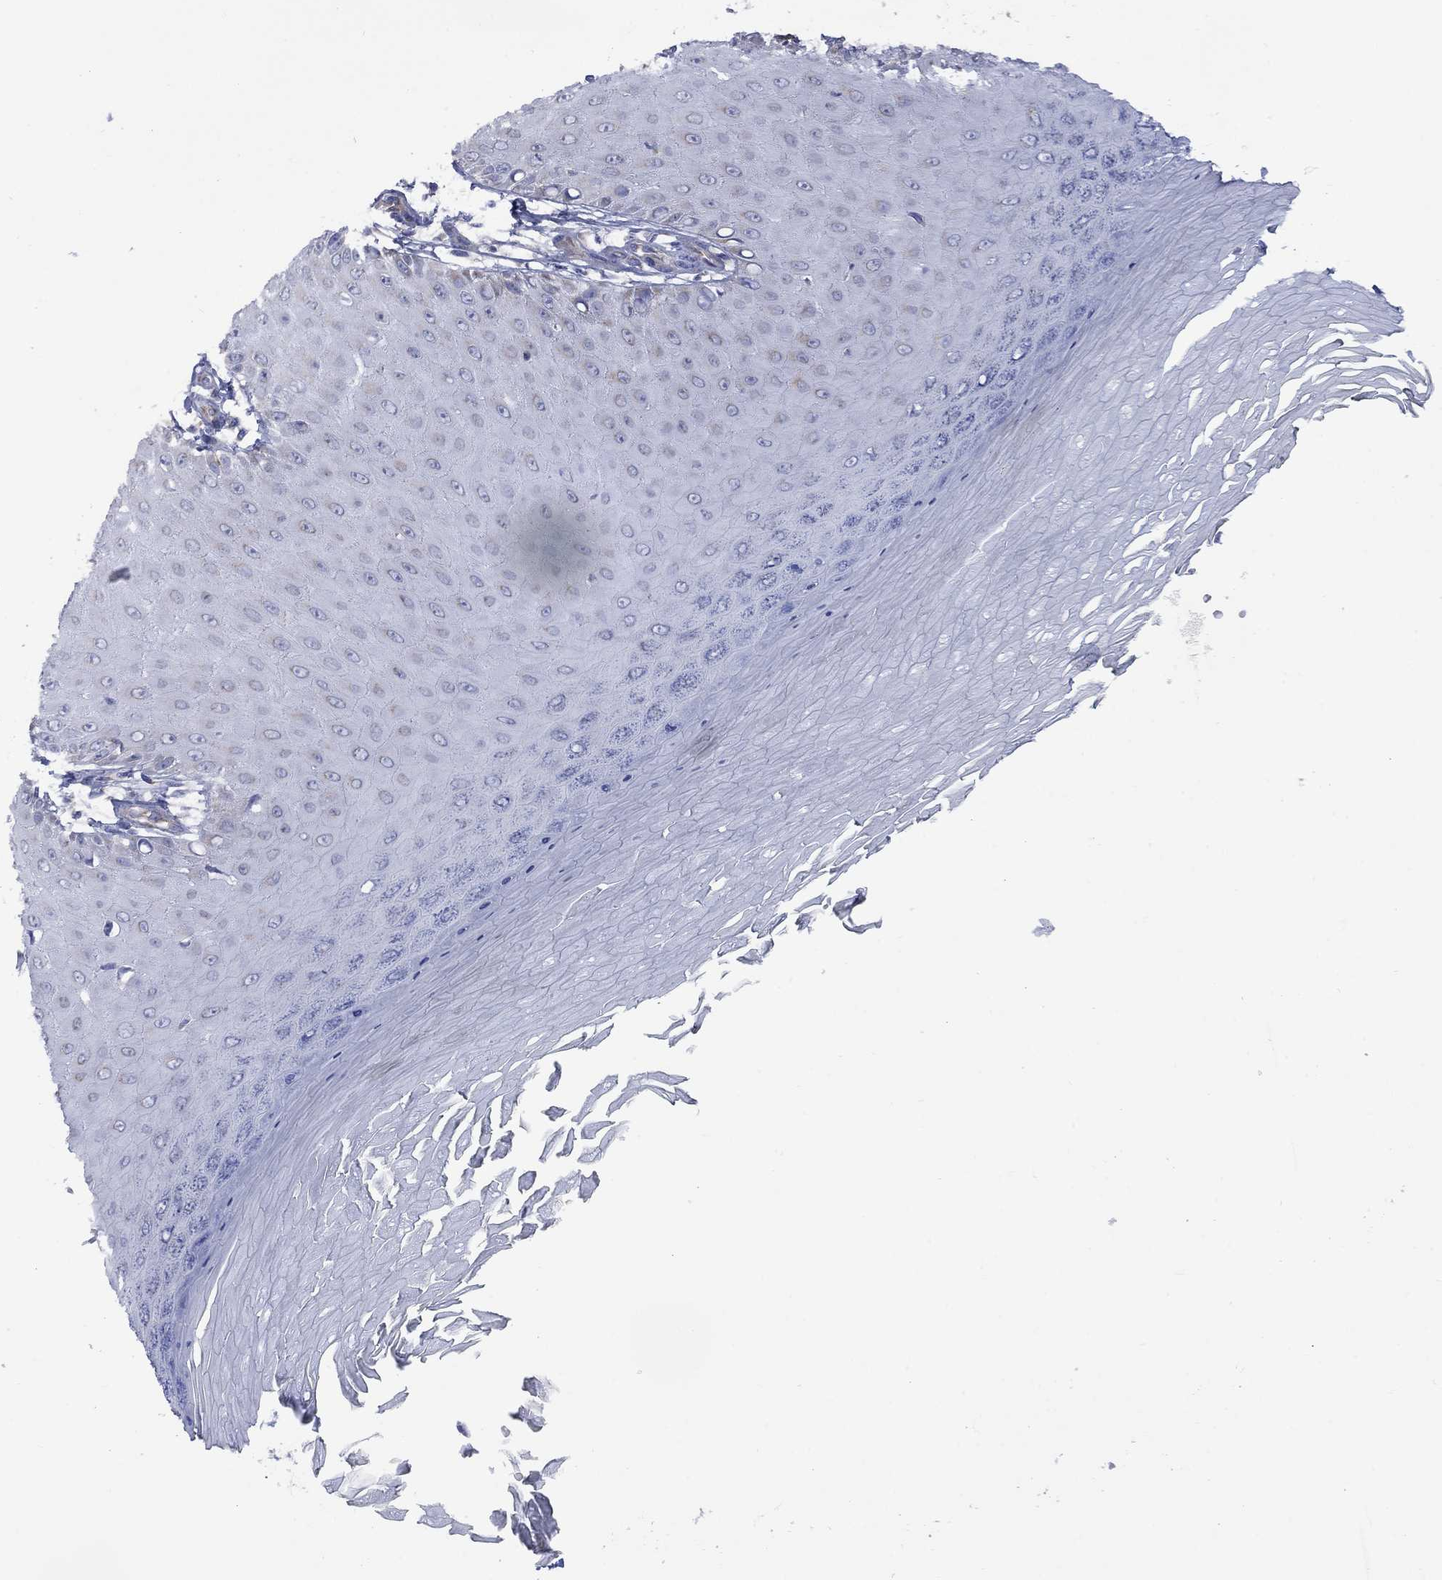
{"staining": {"intensity": "negative", "quantity": "none", "location": "none"}, "tissue": "skin cancer", "cell_type": "Tumor cells", "image_type": "cancer", "snomed": [{"axis": "morphology", "description": "Inflammation, NOS"}, {"axis": "morphology", "description": "Squamous cell carcinoma, NOS"}, {"axis": "topography", "description": "Skin"}], "caption": "Tumor cells show no significant protein positivity in skin squamous cell carcinoma.", "gene": "CISD1", "patient": {"sex": "male", "age": 70}}